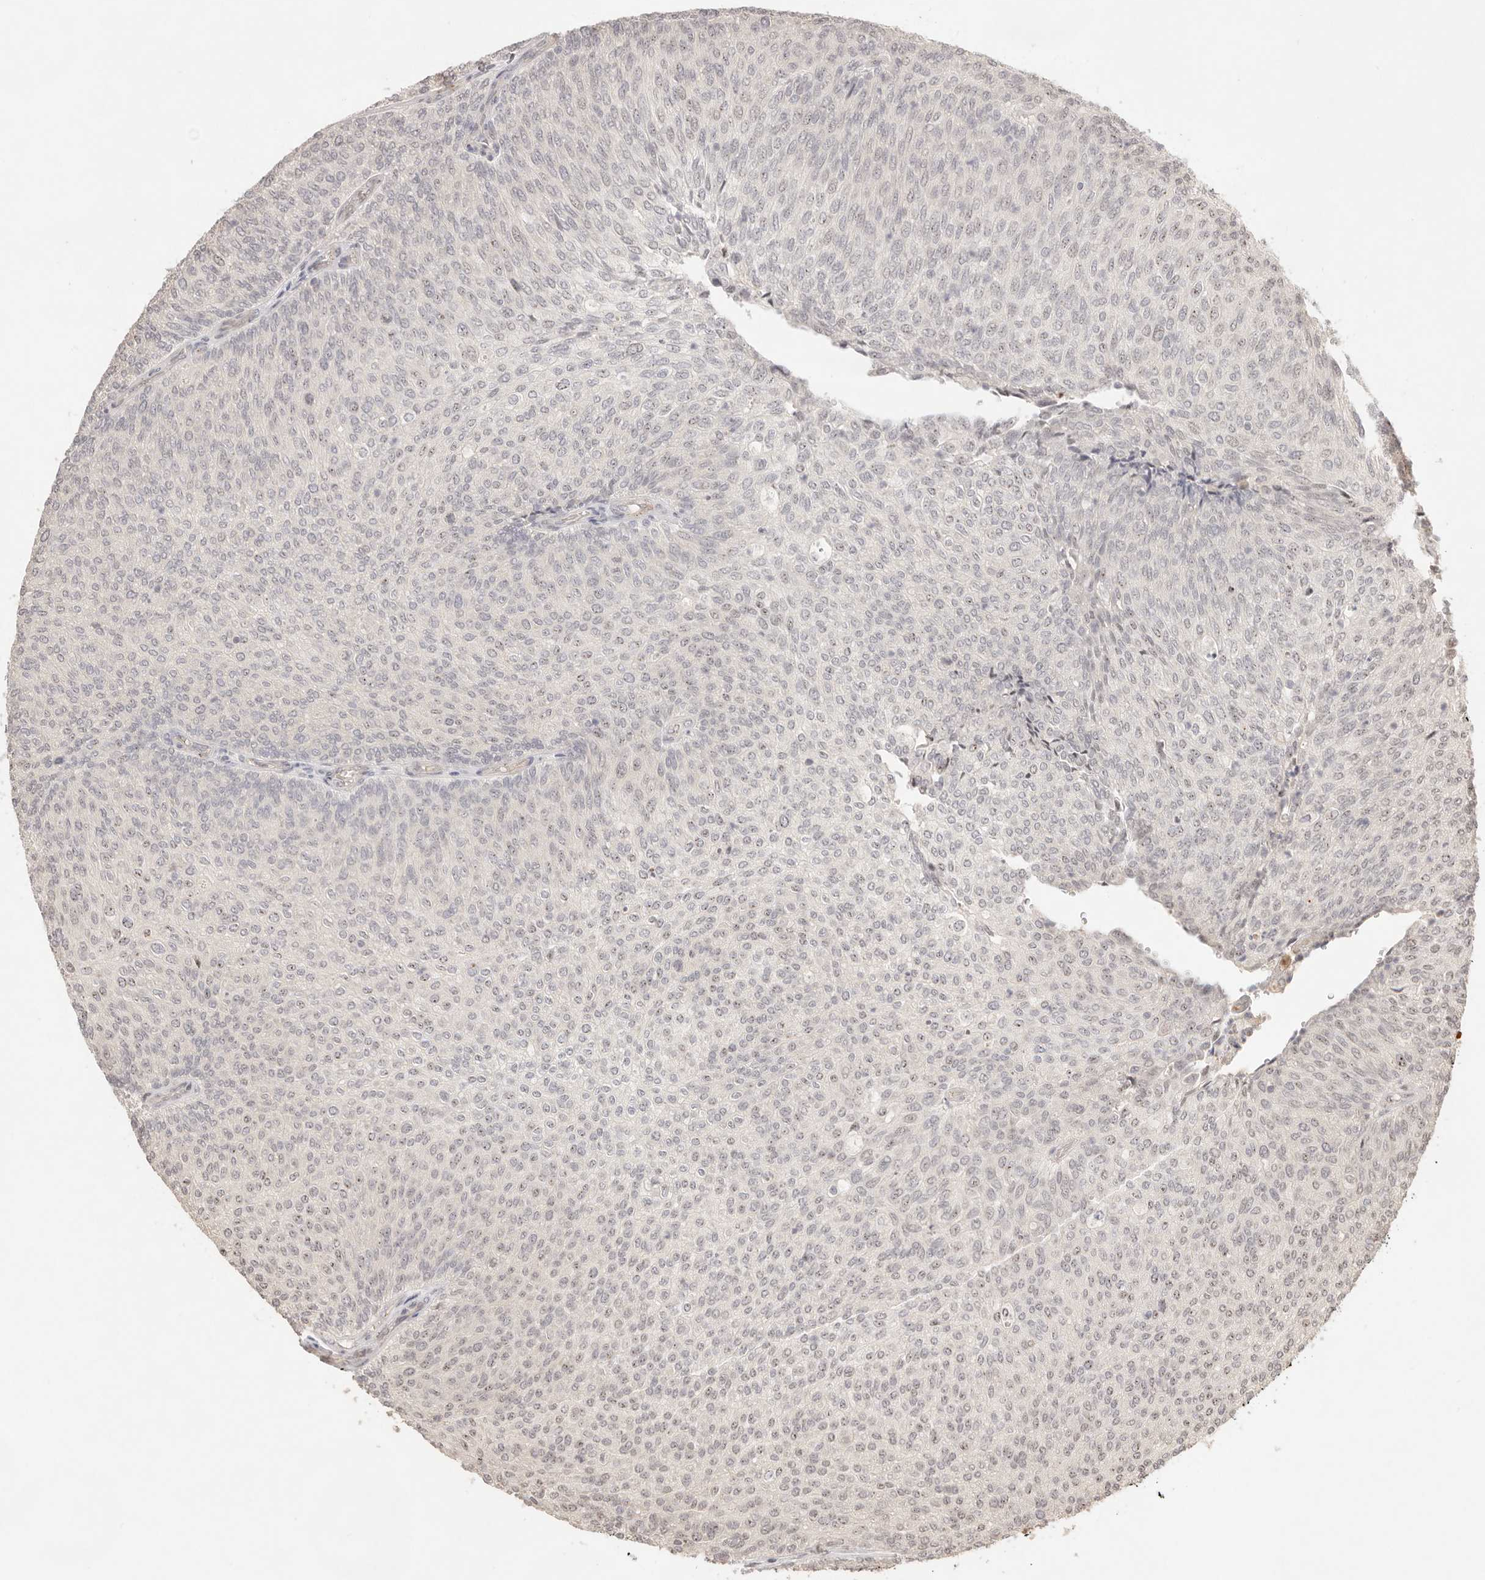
{"staining": {"intensity": "weak", "quantity": "25%-75%", "location": "nuclear"}, "tissue": "urothelial cancer", "cell_type": "Tumor cells", "image_type": "cancer", "snomed": [{"axis": "morphology", "description": "Urothelial carcinoma, Low grade"}, {"axis": "topography", "description": "Urinary bladder"}], "caption": "Tumor cells show low levels of weak nuclear expression in about 25%-75% of cells in urothelial cancer. The protein of interest is shown in brown color, while the nuclei are stained blue.", "gene": "MEP1A", "patient": {"sex": "female", "age": 79}}